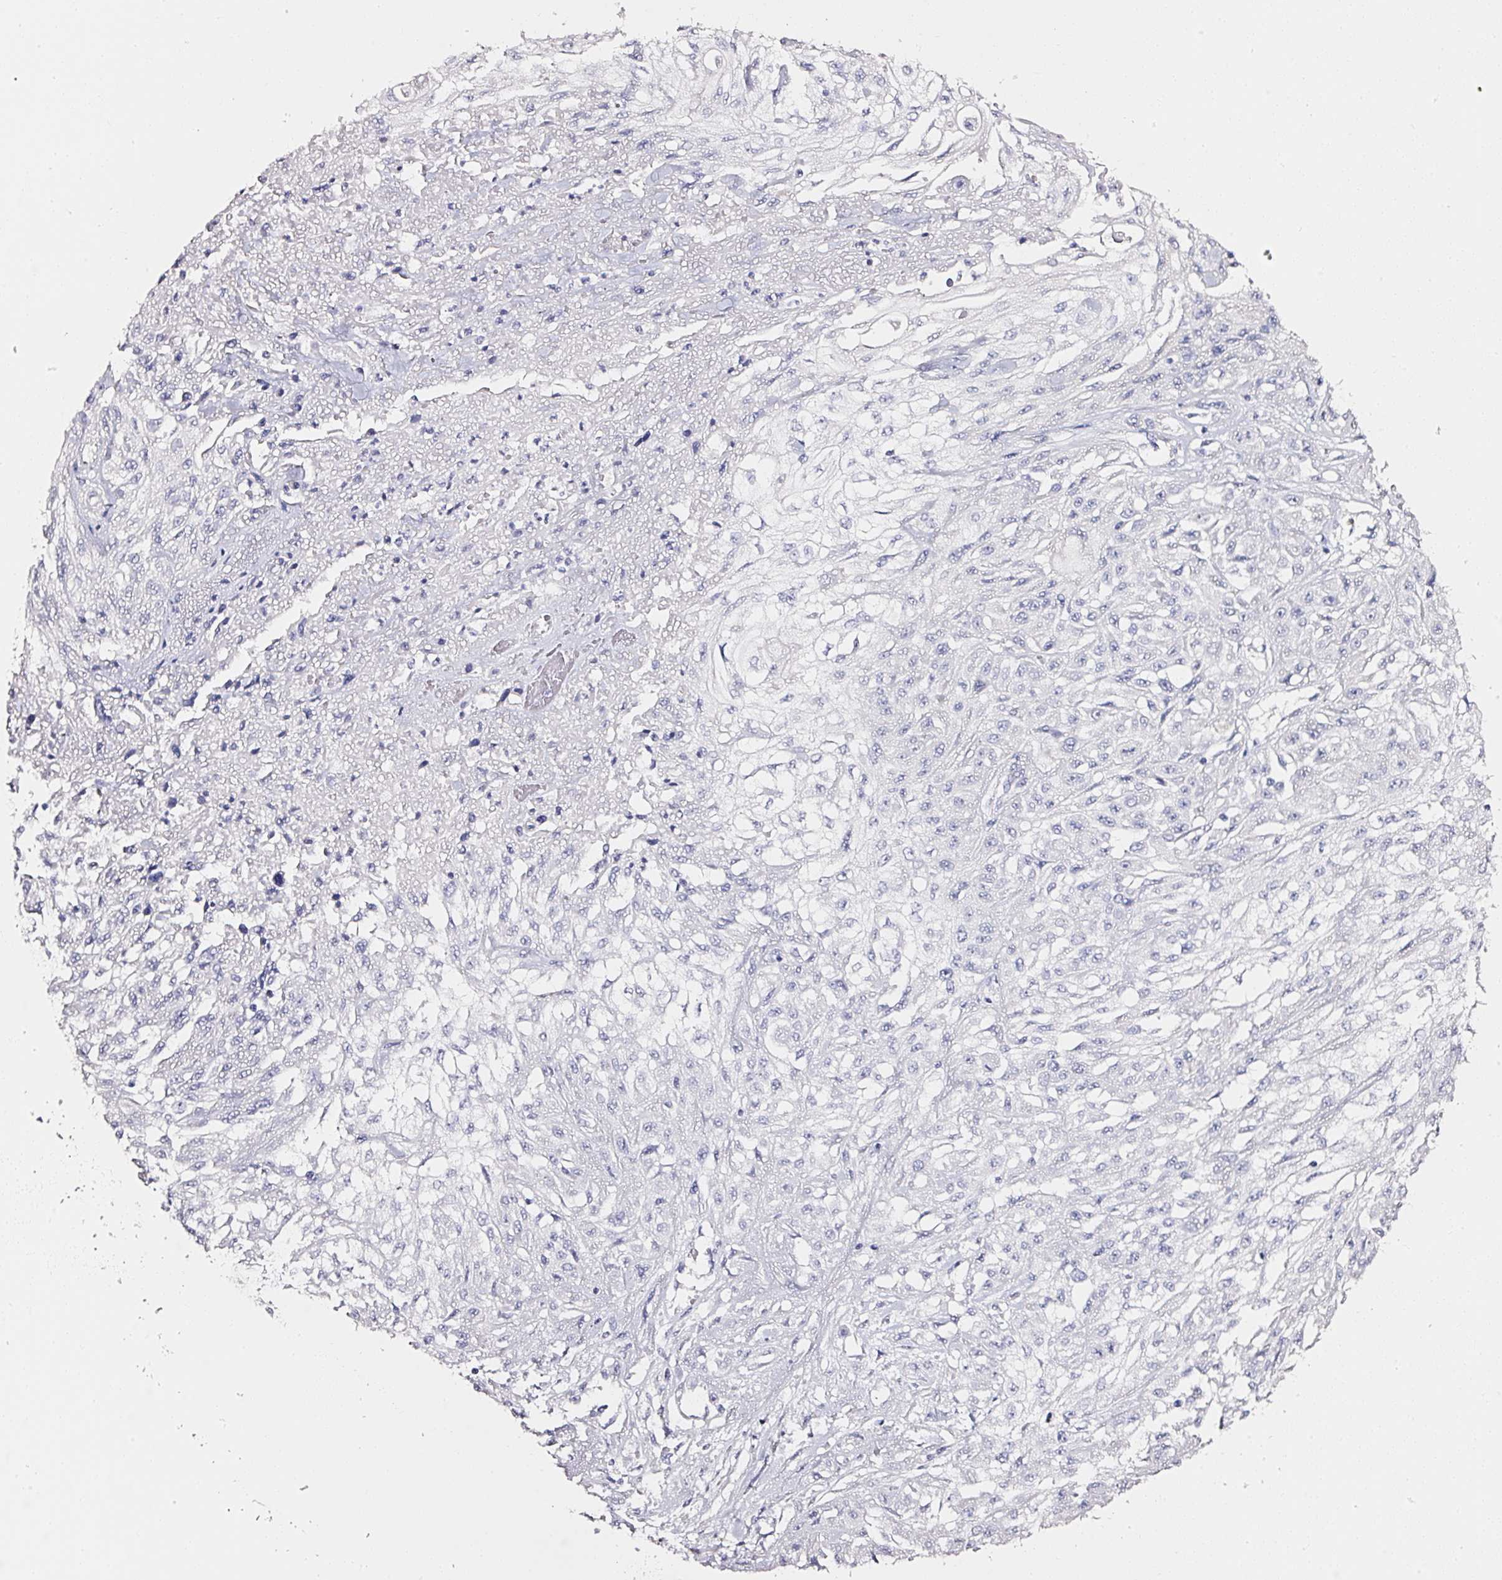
{"staining": {"intensity": "negative", "quantity": "none", "location": "none"}, "tissue": "skin cancer", "cell_type": "Tumor cells", "image_type": "cancer", "snomed": [{"axis": "morphology", "description": "Squamous cell carcinoma, NOS"}, {"axis": "morphology", "description": "Squamous cell carcinoma, metastatic, NOS"}, {"axis": "topography", "description": "Skin"}, {"axis": "topography", "description": "Lymph node"}], "caption": "Skin cancer (squamous cell carcinoma) stained for a protein using immunohistochemistry reveals no expression tumor cells.", "gene": "PDXDC1", "patient": {"sex": "male", "age": 75}}